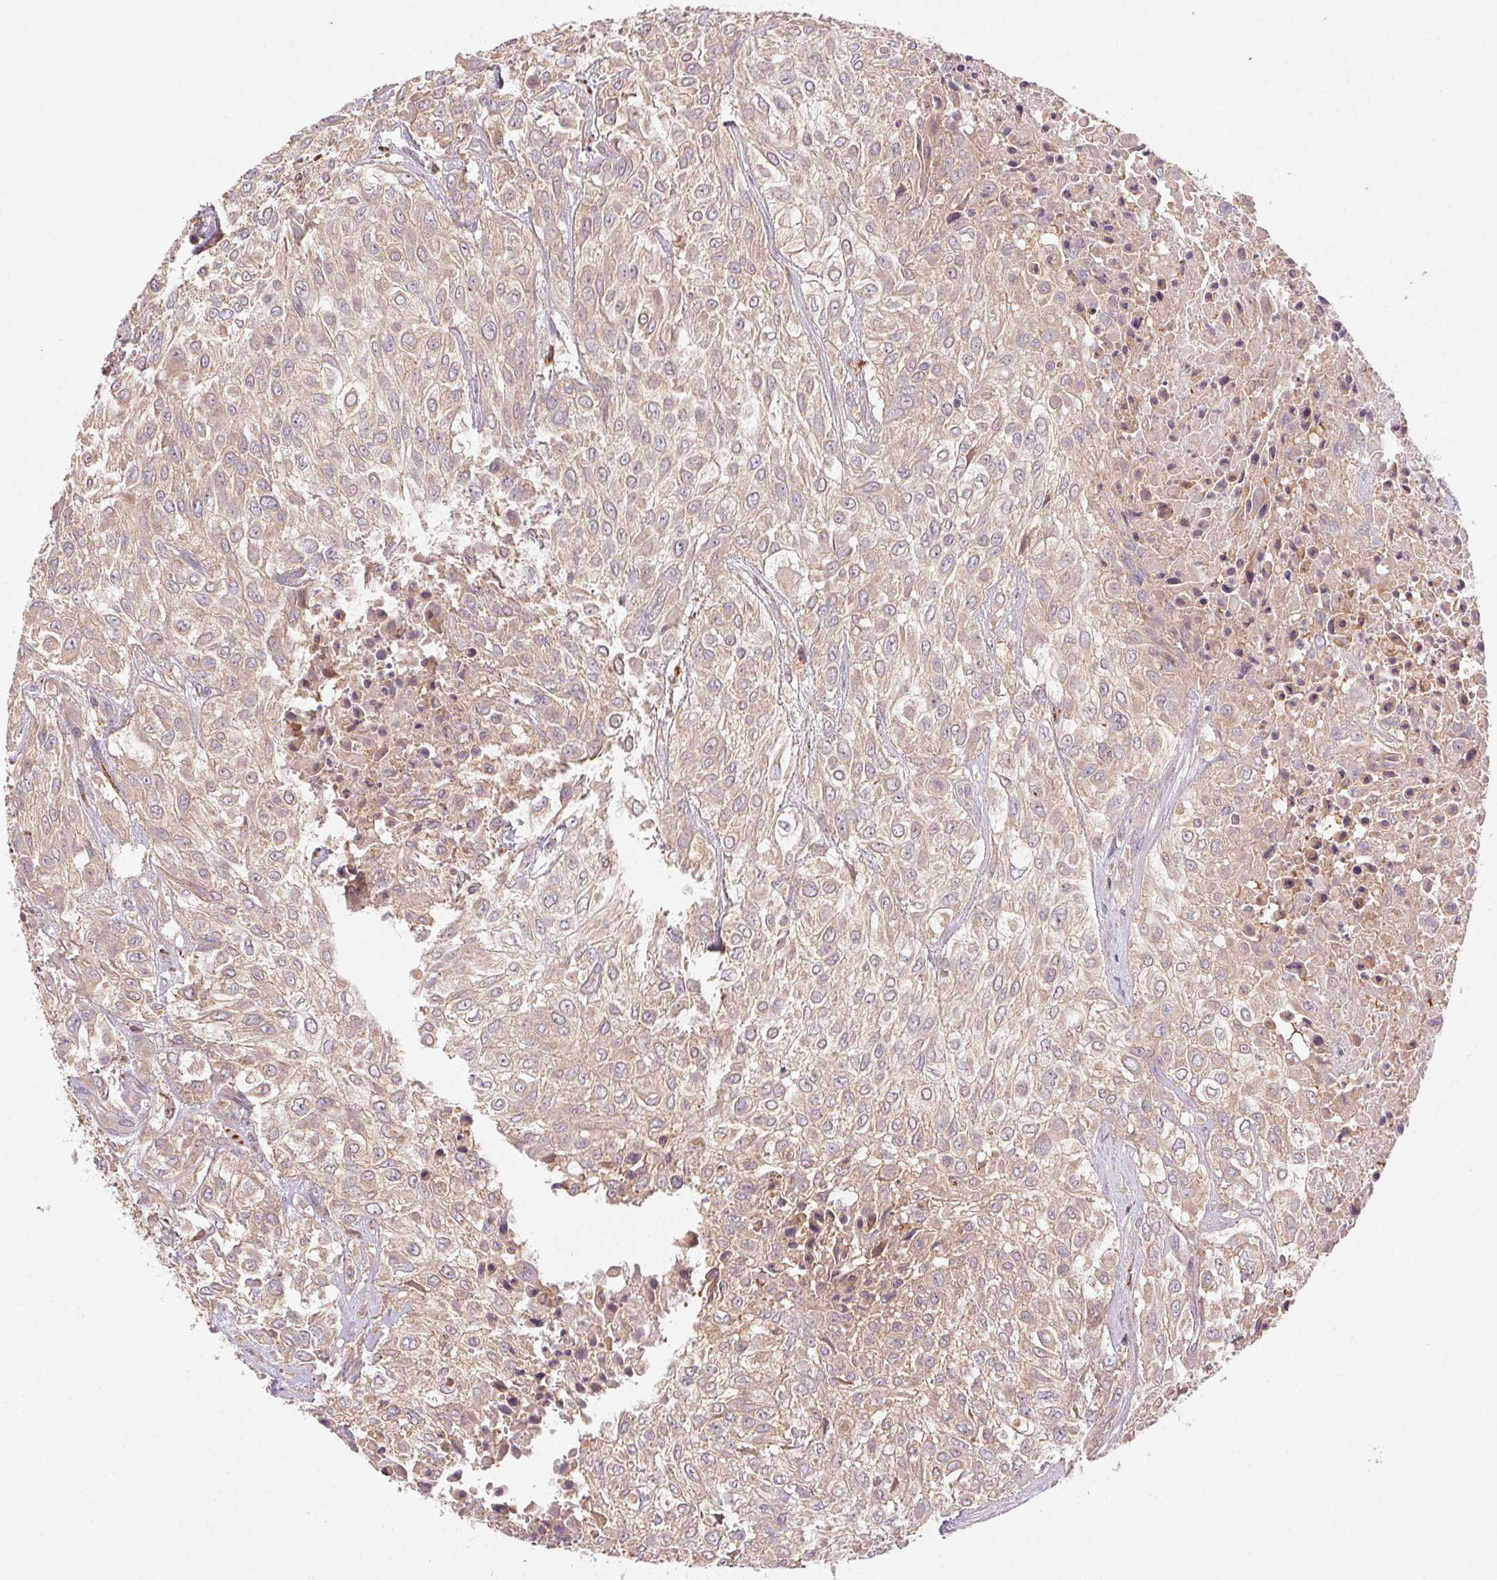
{"staining": {"intensity": "weak", "quantity": ">75%", "location": "cytoplasmic/membranous"}, "tissue": "urothelial cancer", "cell_type": "Tumor cells", "image_type": "cancer", "snomed": [{"axis": "morphology", "description": "Urothelial carcinoma, High grade"}, {"axis": "topography", "description": "Urinary bladder"}], "caption": "Weak cytoplasmic/membranous staining is appreciated in approximately >75% of tumor cells in urothelial carcinoma (high-grade). (brown staining indicates protein expression, while blue staining denotes nuclei).", "gene": "FNBP1L", "patient": {"sex": "male", "age": 57}}